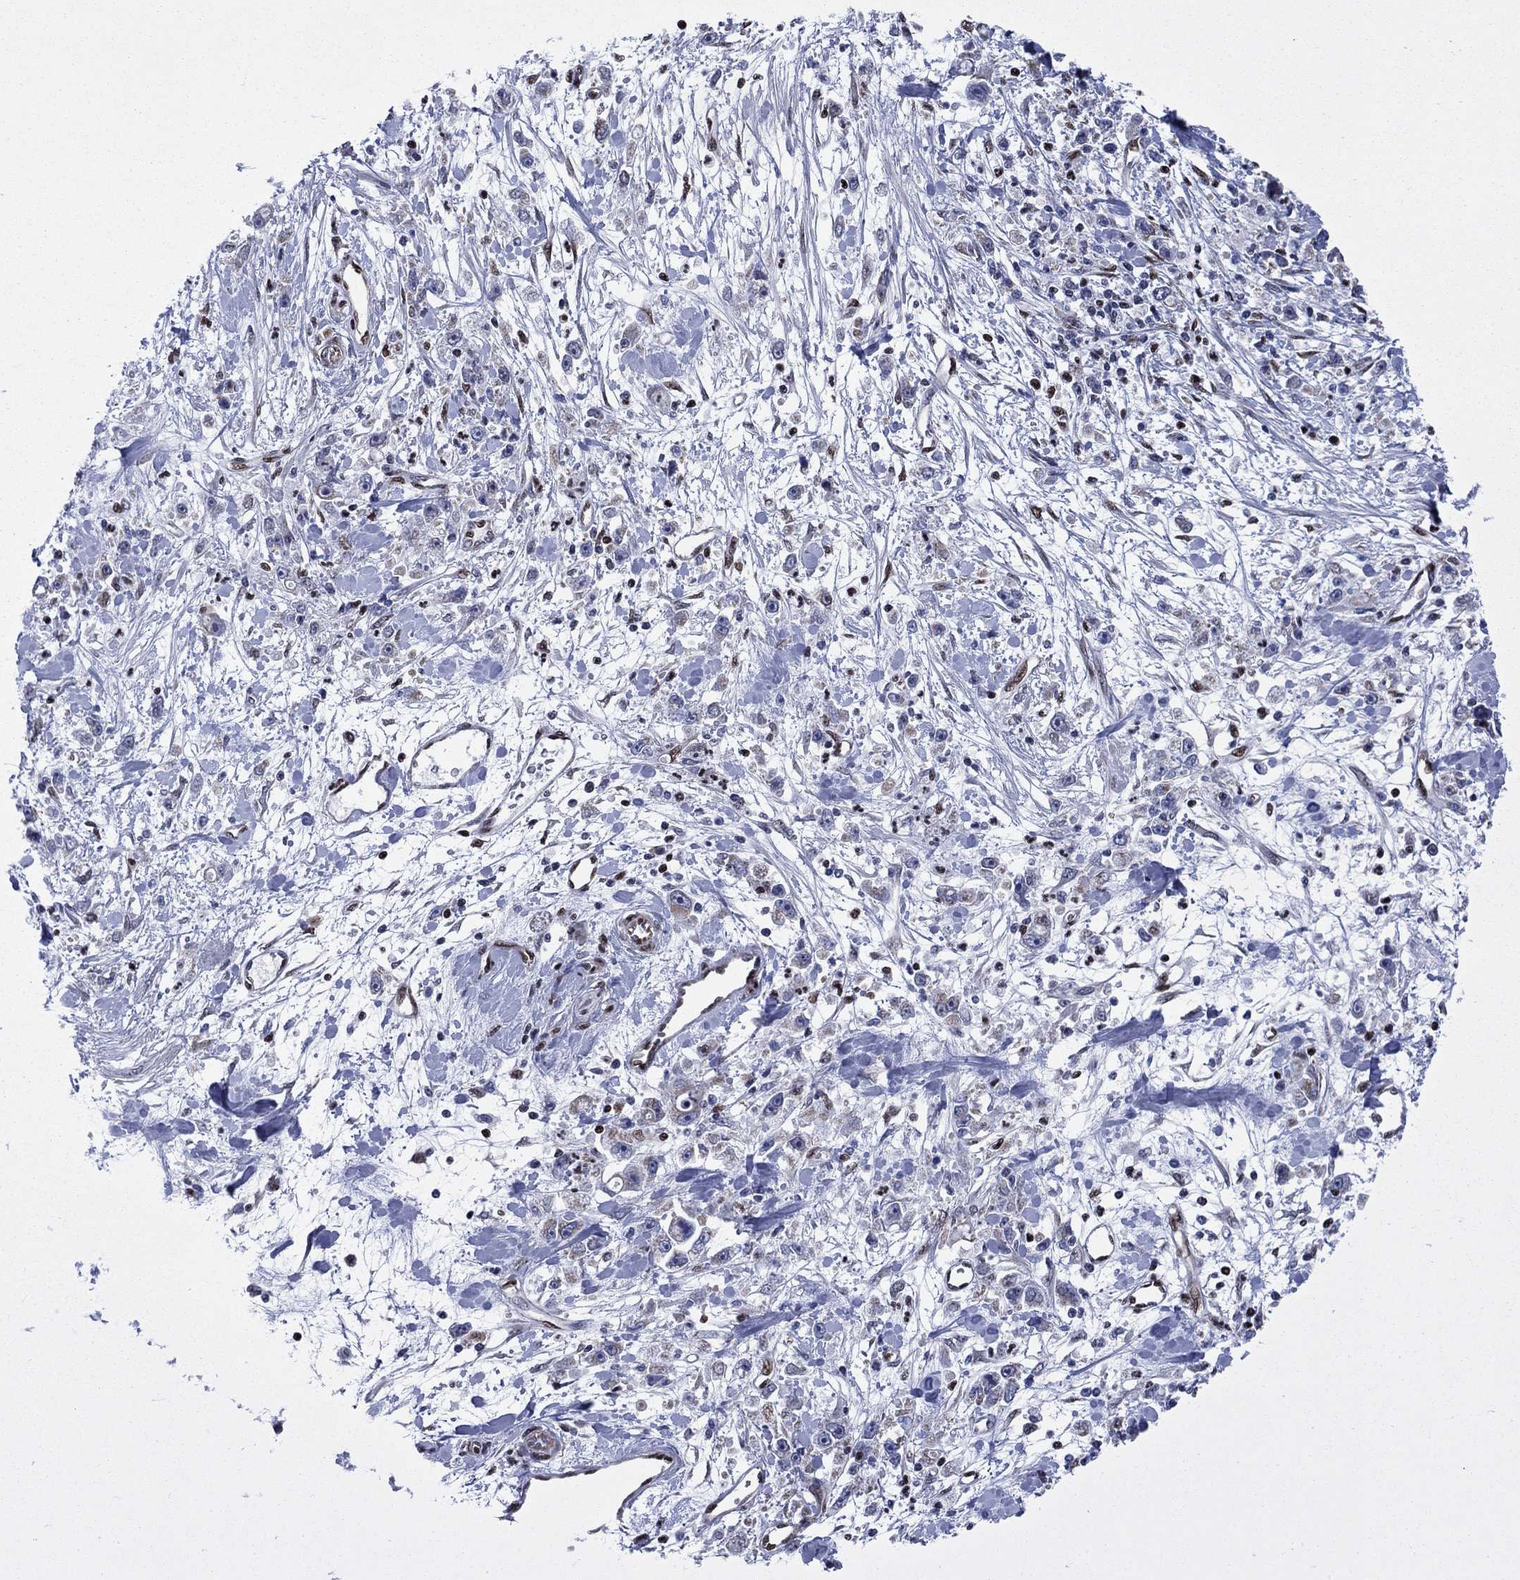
{"staining": {"intensity": "weak", "quantity": "<25%", "location": "cytoplasmic/membranous"}, "tissue": "stomach cancer", "cell_type": "Tumor cells", "image_type": "cancer", "snomed": [{"axis": "morphology", "description": "Adenocarcinoma, NOS"}, {"axis": "topography", "description": "Stomach"}], "caption": "The IHC image has no significant positivity in tumor cells of stomach cancer (adenocarcinoma) tissue. The staining is performed using DAB brown chromogen with nuclei counter-stained in using hematoxylin.", "gene": "N4BP2", "patient": {"sex": "female", "age": 59}}